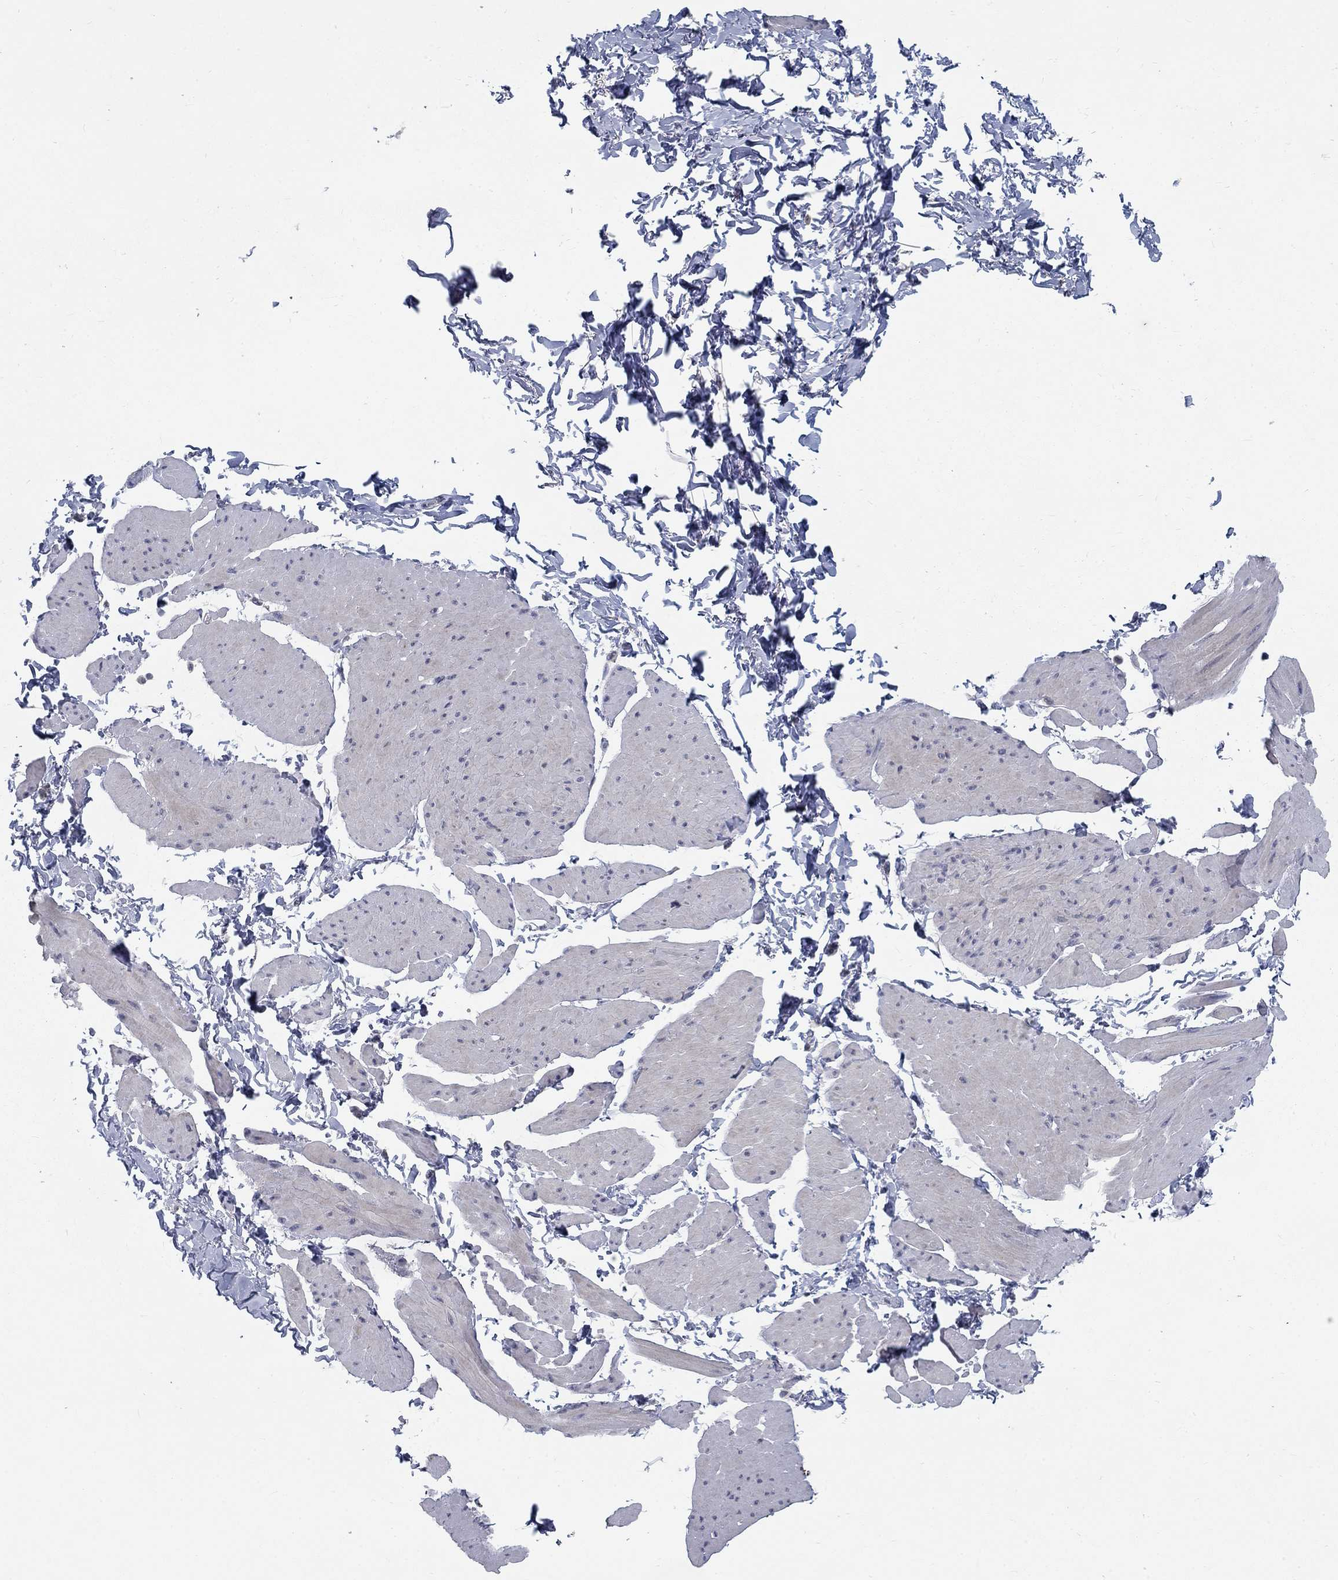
{"staining": {"intensity": "negative", "quantity": "none", "location": "none"}, "tissue": "smooth muscle", "cell_type": "Smooth muscle cells", "image_type": "normal", "snomed": [{"axis": "morphology", "description": "Normal tissue, NOS"}, {"axis": "topography", "description": "Adipose tissue"}, {"axis": "topography", "description": "Smooth muscle"}, {"axis": "topography", "description": "Peripheral nerve tissue"}], "caption": "DAB (3,3'-diaminobenzidine) immunohistochemical staining of normal smooth muscle demonstrates no significant positivity in smooth muscle cells. (Stains: DAB IHC with hematoxylin counter stain, Microscopy: brightfield microscopy at high magnification).", "gene": "MTSS2", "patient": {"sex": "male", "age": 83}}